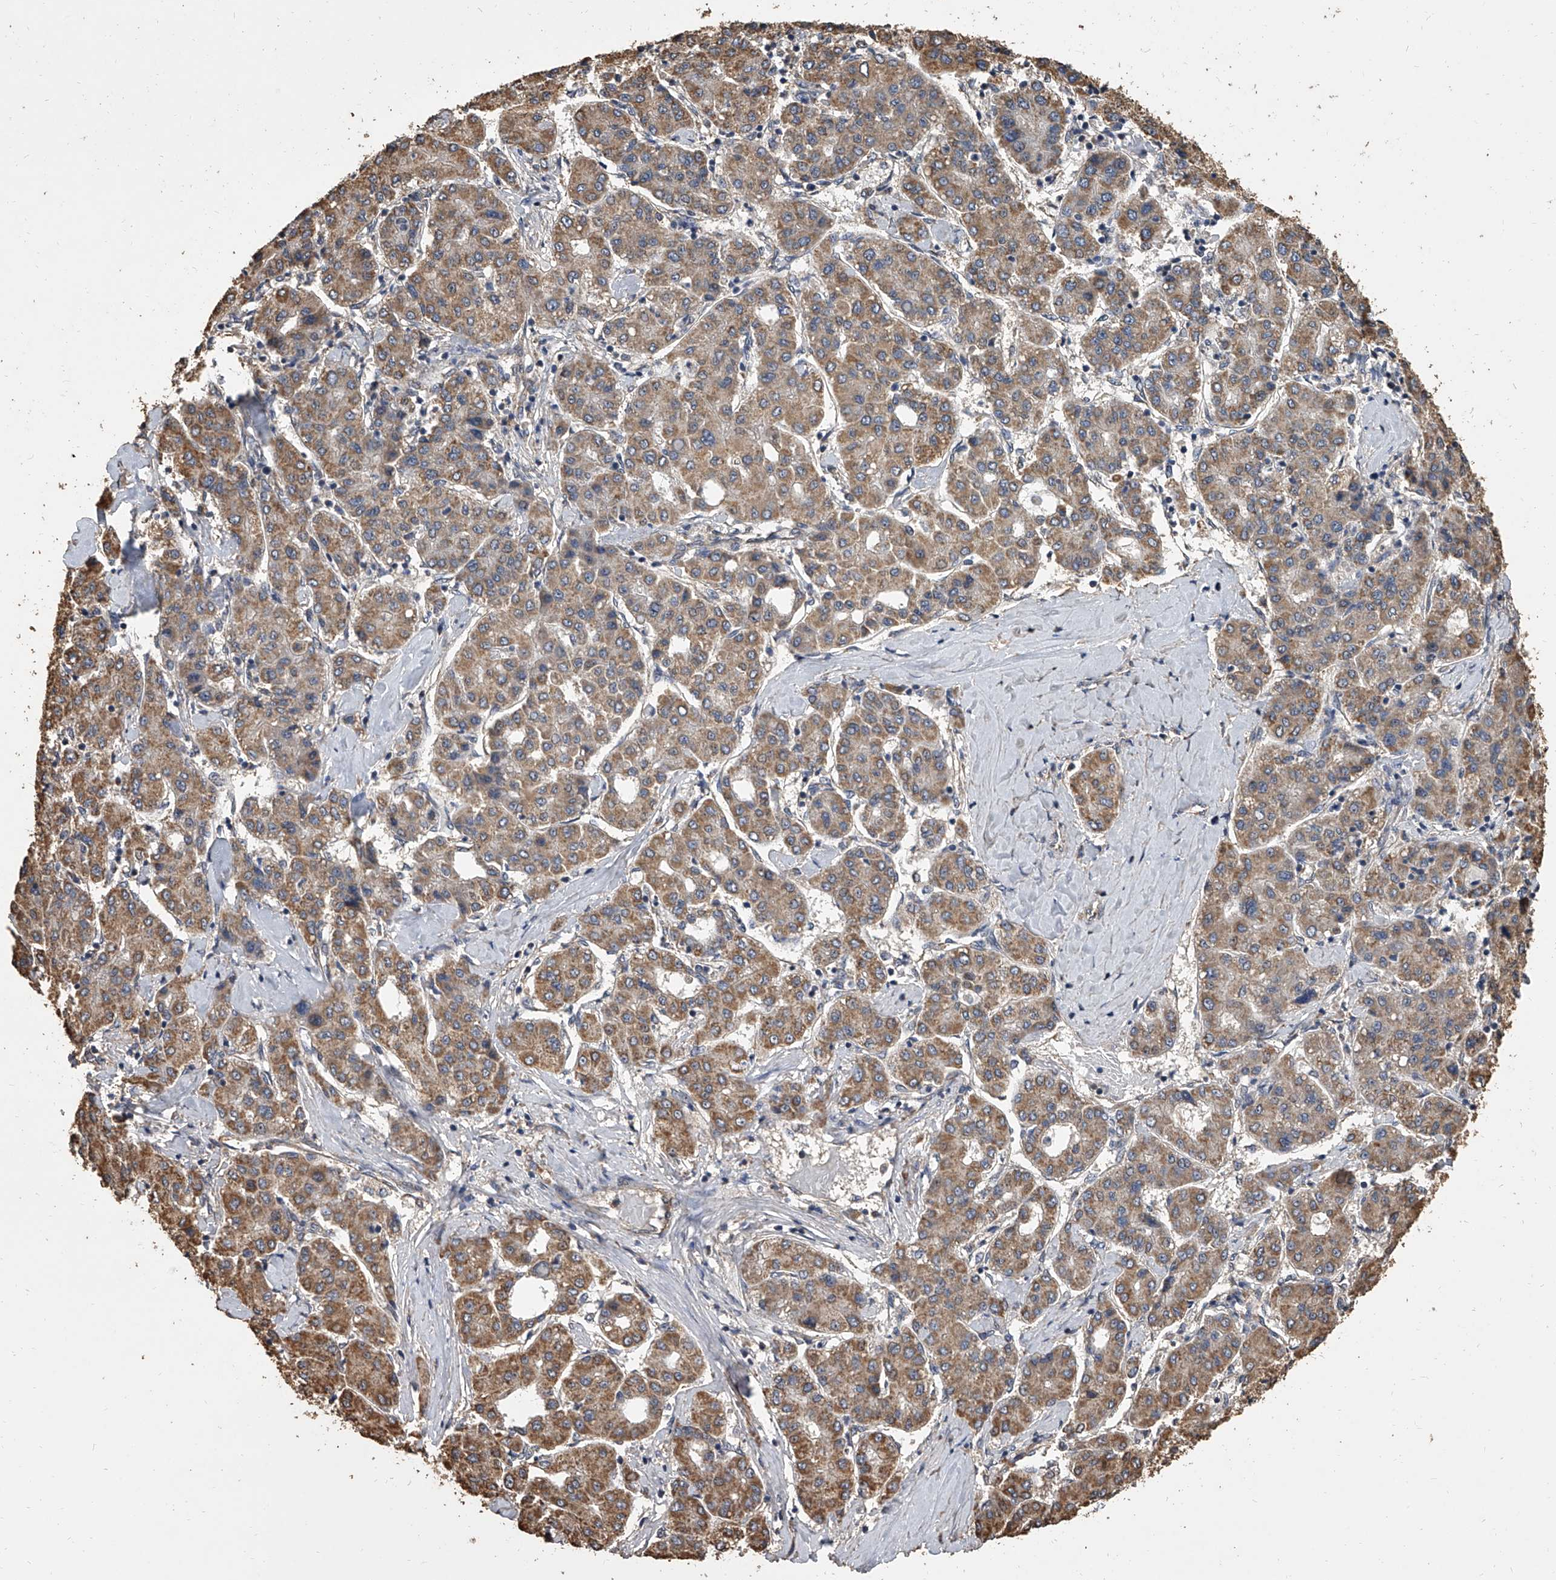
{"staining": {"intensity": "moderate", "quantity": ">75%", "location": "cytoplasmic/membranous"}, "tissue": "liver cancer", "cell_type": "Tumor cells", "image_type": "cancer", "snomed": [{"axis": "morphology", "description": "Carcinoma, Hepatocellular, NOS"}, {"axis": "topography", "description": "Liver"}], "caption": "The photomicrograph demonstrates a brown stain indicating the presence of a protein in the cytoplasmic/membranous of tumor cells in liver cancer (hepatocellular carcinoma).", "gene": "MRPL28", "patient": {"sex": "male", "age": 65}}